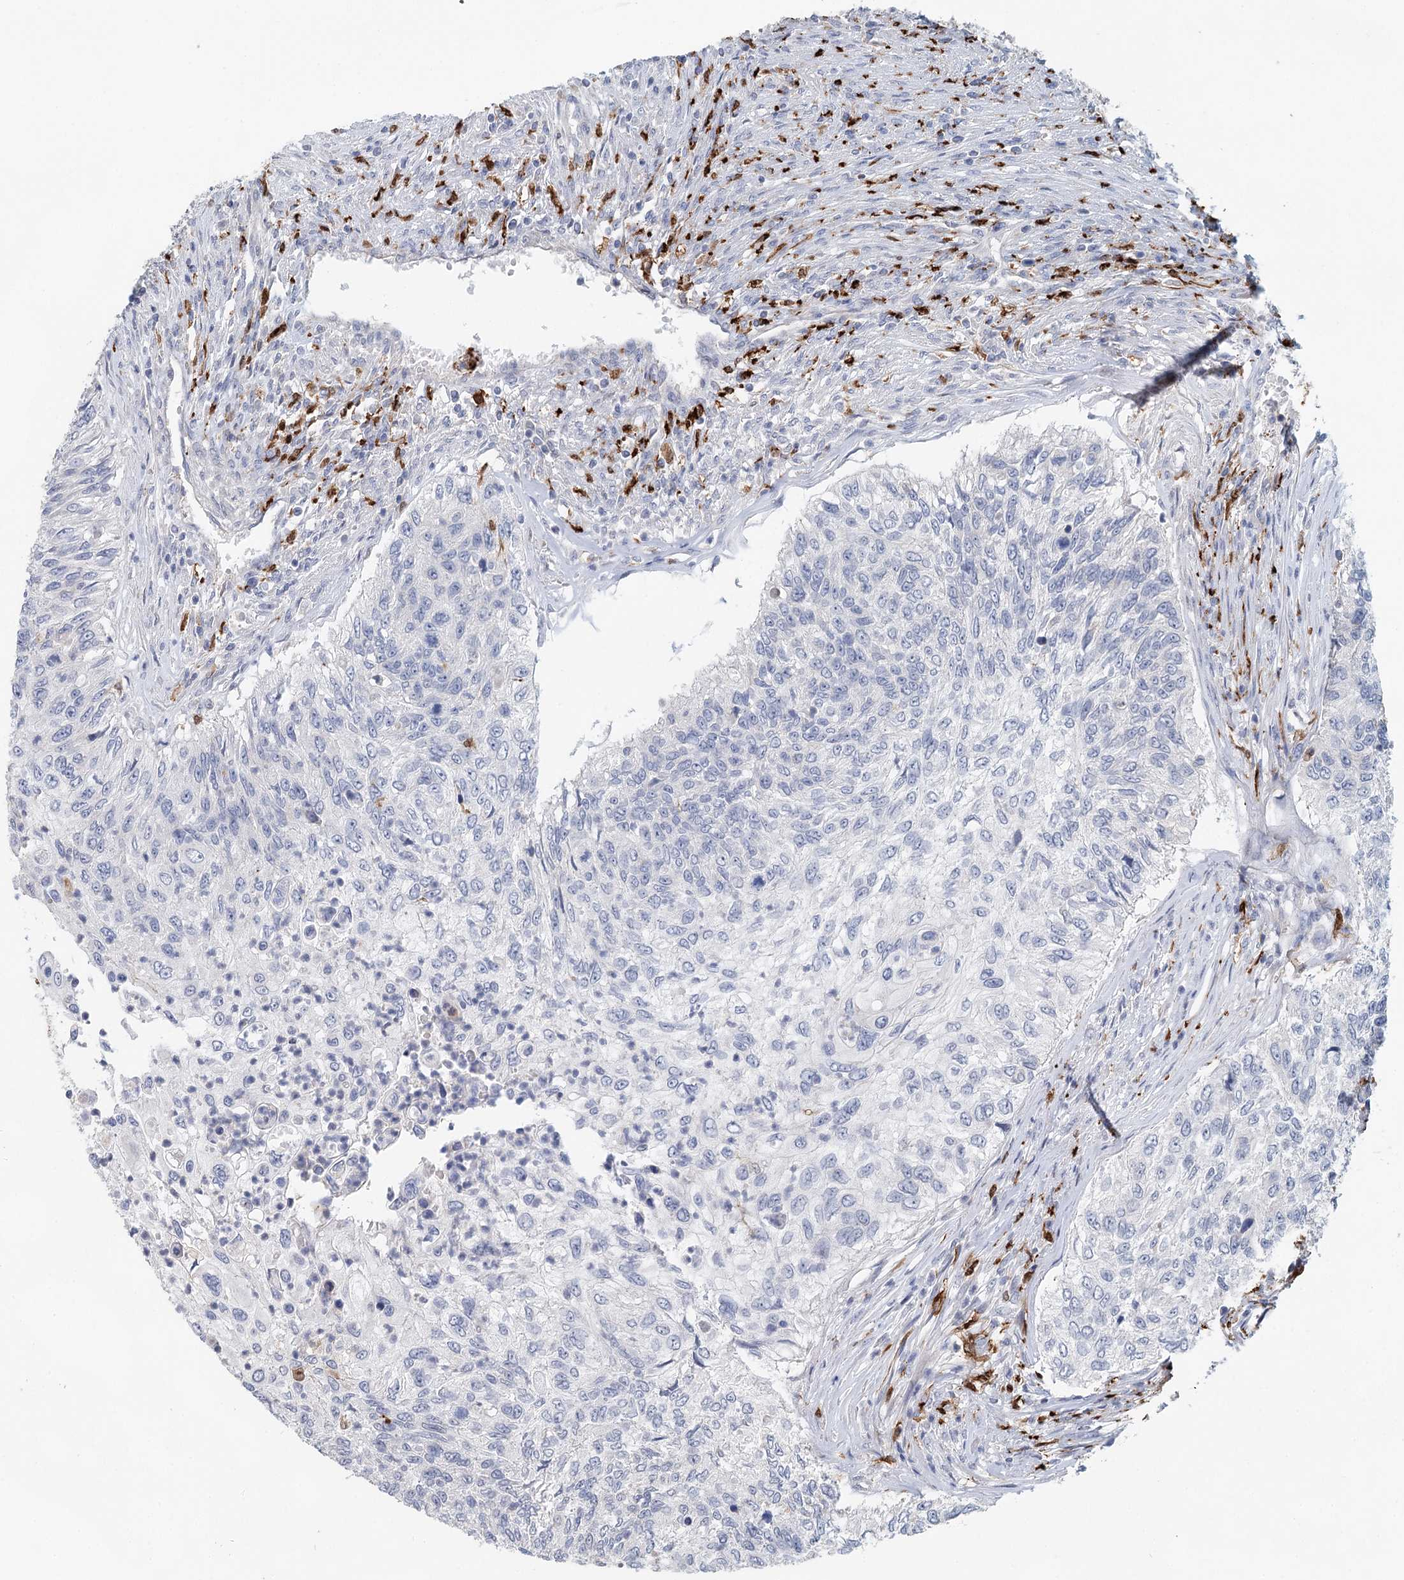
{"staining": {"intensity": "negative", "quantity": "none", "location": "none"}, "tissue": "urothelial cancer", "cell_type": "Tumor cells", "image_type": "cancer", "snomed": [{"axis": "morphology", "description": "Urothelial carcinoma, High grade"}, {"axis": "topography", "description": "Urinary bladder"}], "caption": "Immunohistochemistry (IHC) of human urothelial cancer reveals no expression in tumor cells.", "gene": "SLC19A3", "patient": {"sex": "female", "age": 60}}